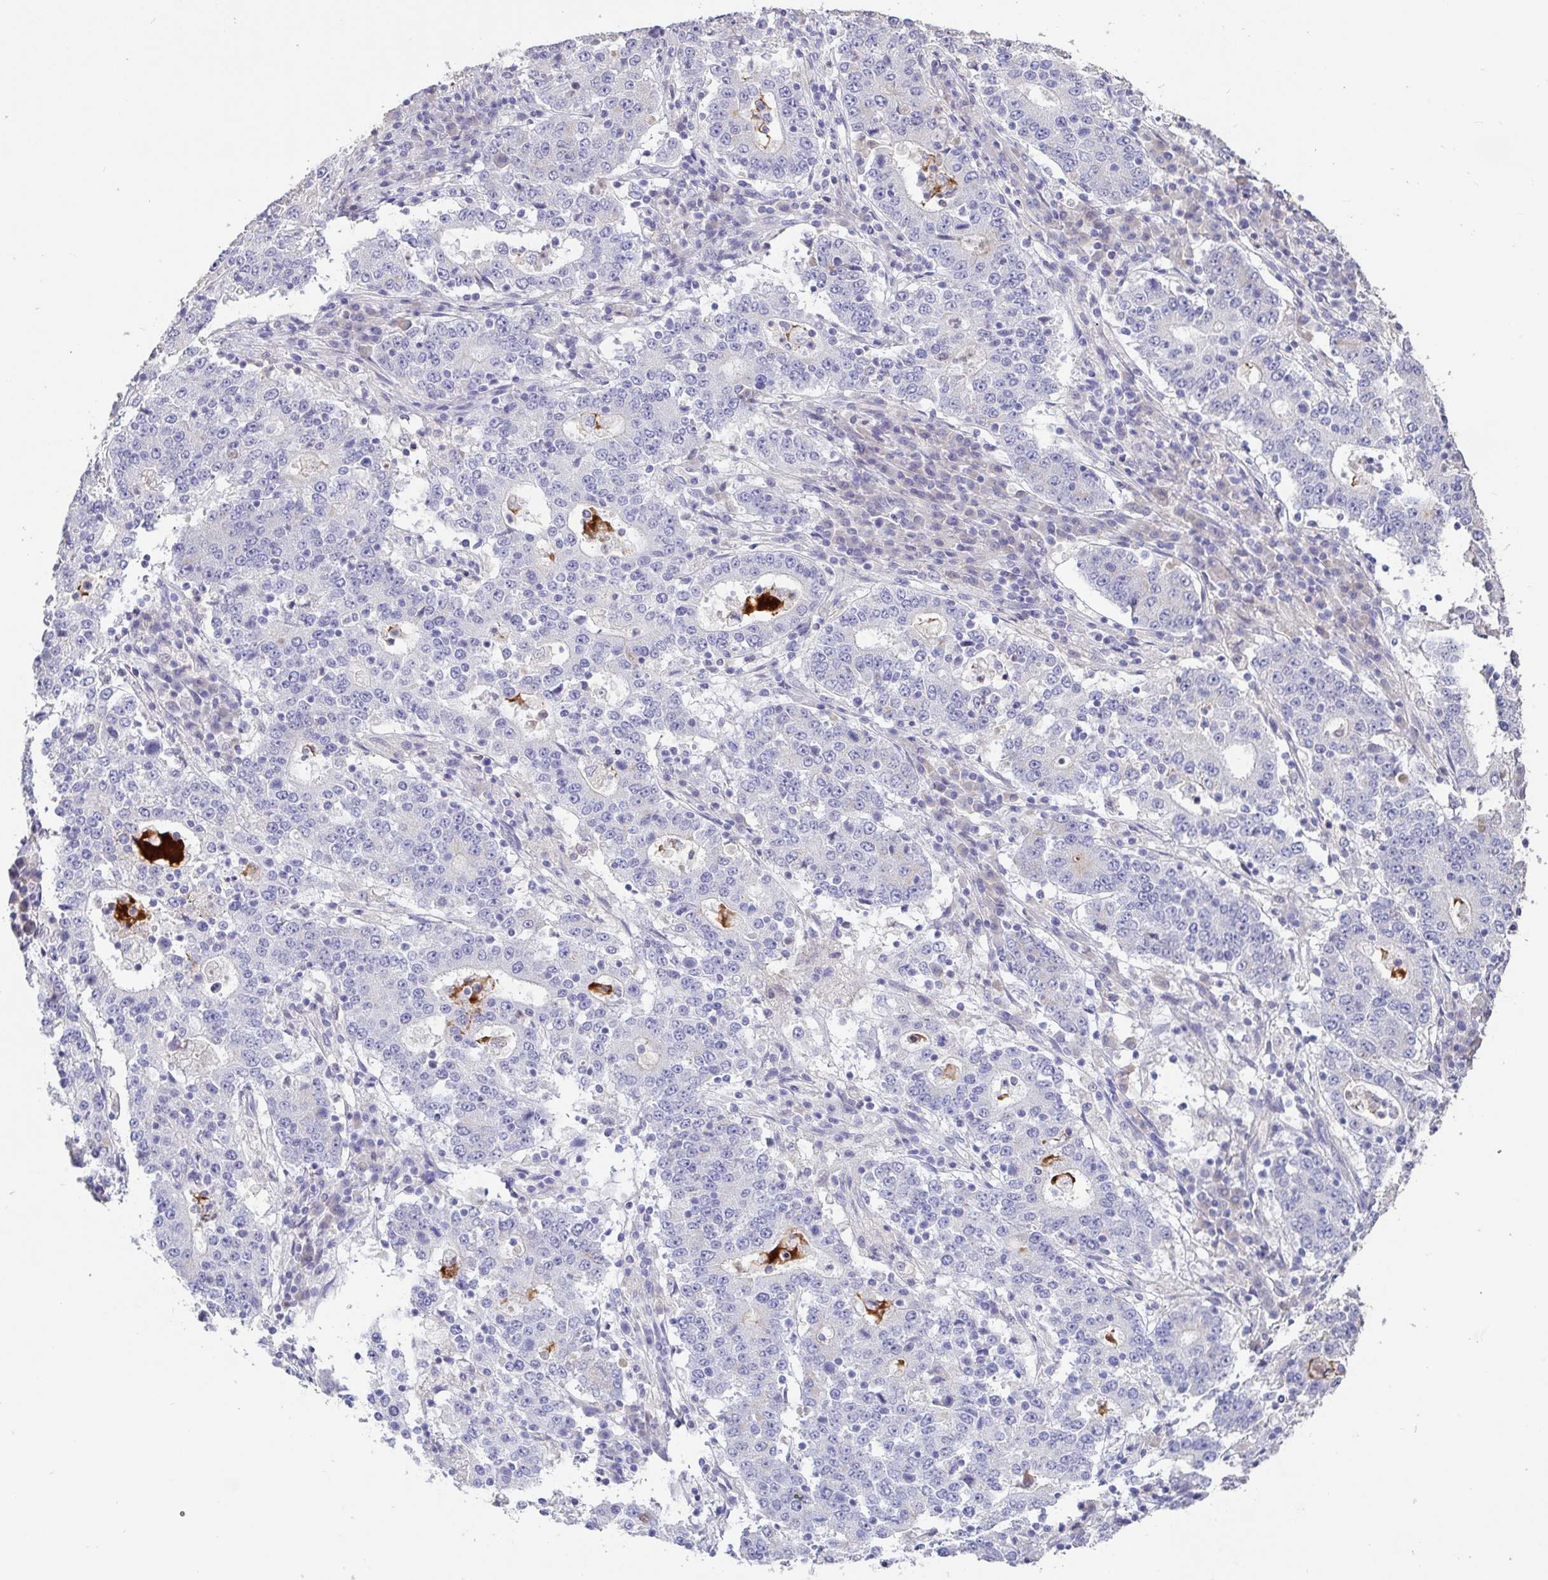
{"staining": {"intensity": "negative", "quantity": "none", "location": "none"}, "tissue": "stomach cancer", "cell_type": "Tumor cells", "image_type": "cancer", "snomed": [{"axis": "morphology", "description": "Adenocarcinoma, NOS"}, {"axis": "topography", "description": "Stomach"}], "caption": "Immunohistochemical staining of stomach cancer demonstrates no significant staining in tumor cells.", "gene": "PYGM", "patient": {"sex": "male", "age": 59}}